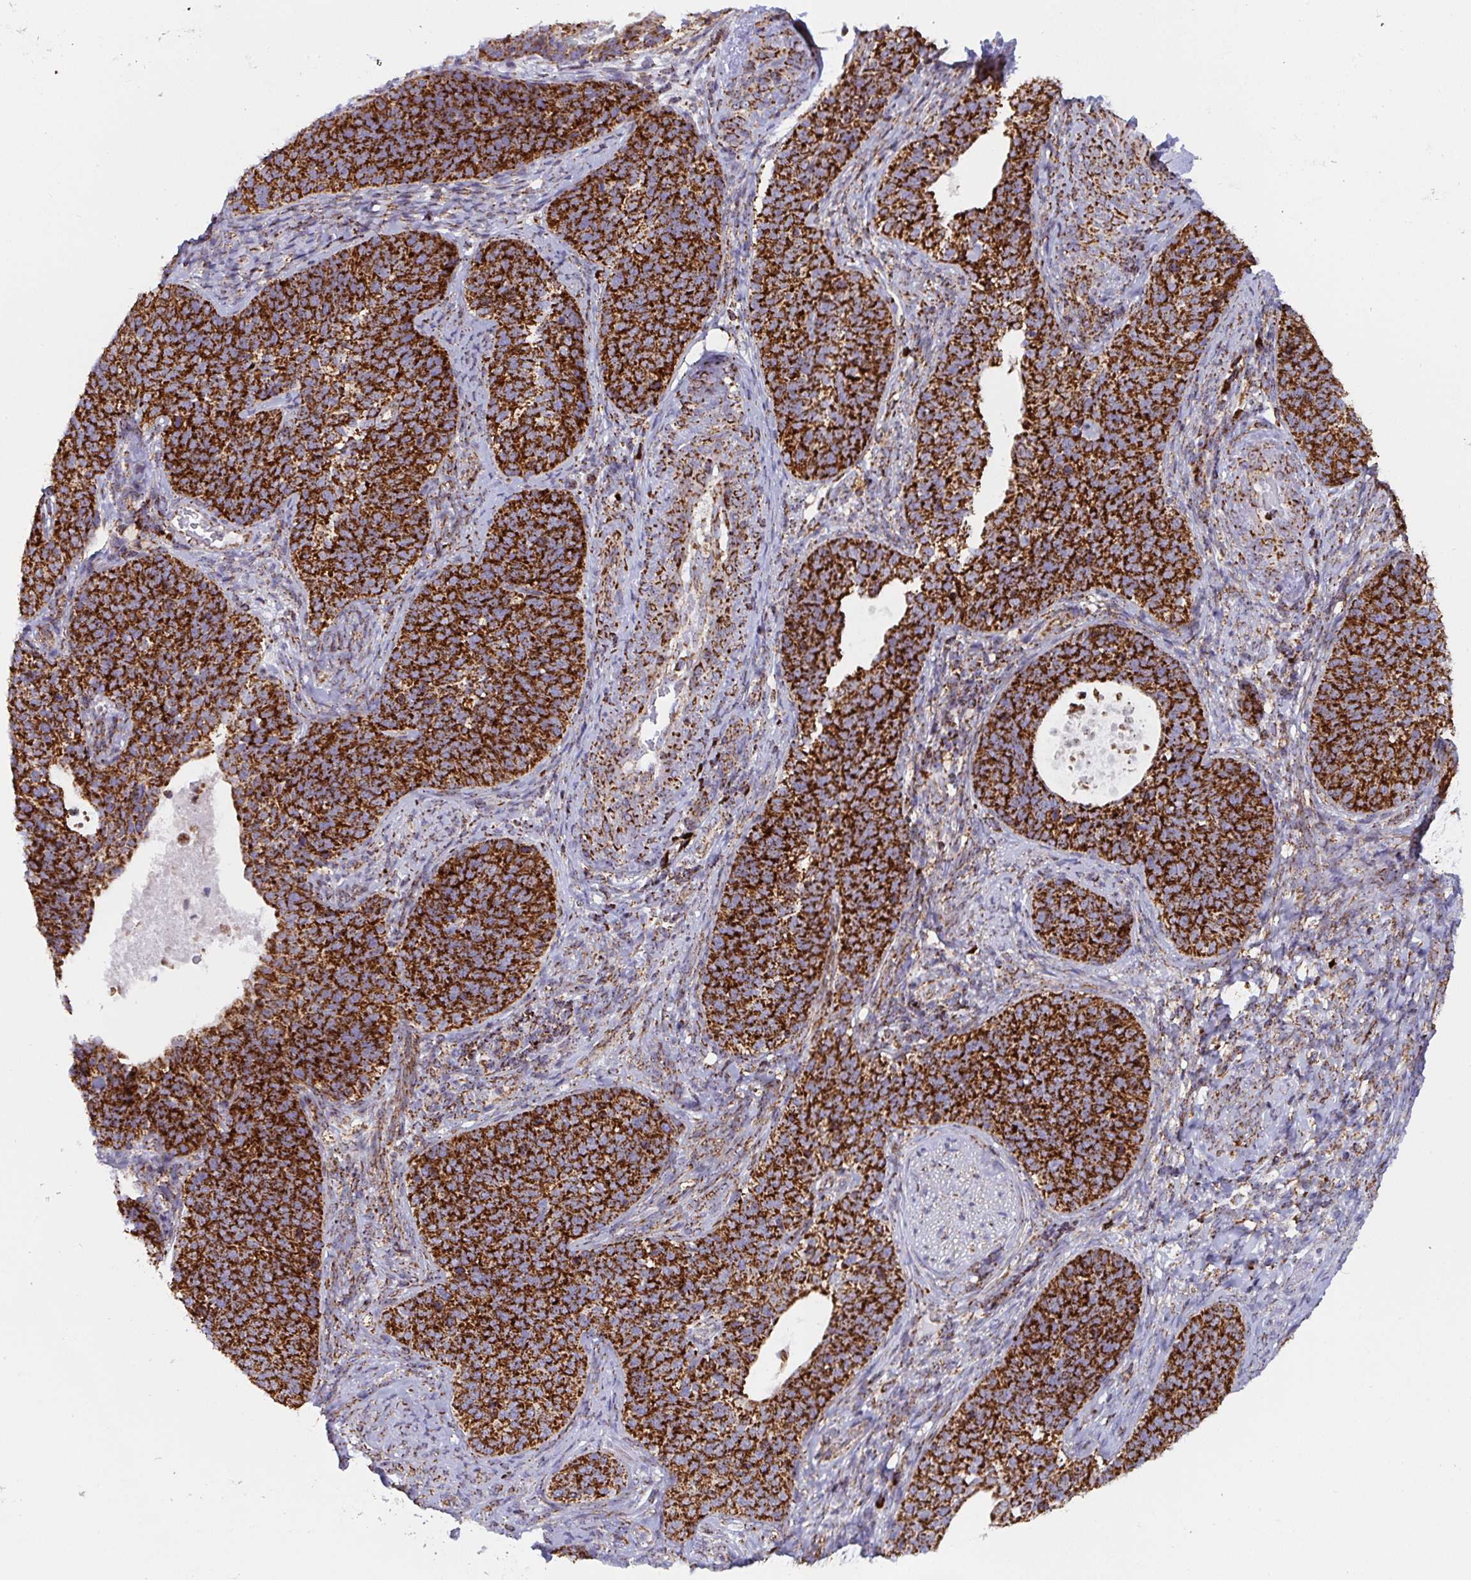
{"staining": {"intensity": "strong", "quantity": ">75%", "location": "cytoplasmic/membranous"}, "tissue": "cervical cancer", "cell_type": "Tumor cells", "image_type": "cancer", "snomed": [{"axis": "morphology", "description": "Squamous cell carcinoma, NOS"}, {"axis": "topography", "description": "Cervix"}], "caption": "Tumor cells display strong cytoplasmic/membranous positivity in about >75% of cells in cervical cancer (squamous cell carcinoma).", "gene": "ATP5MJ", "patient": {"sex": "female", "age": 69}}